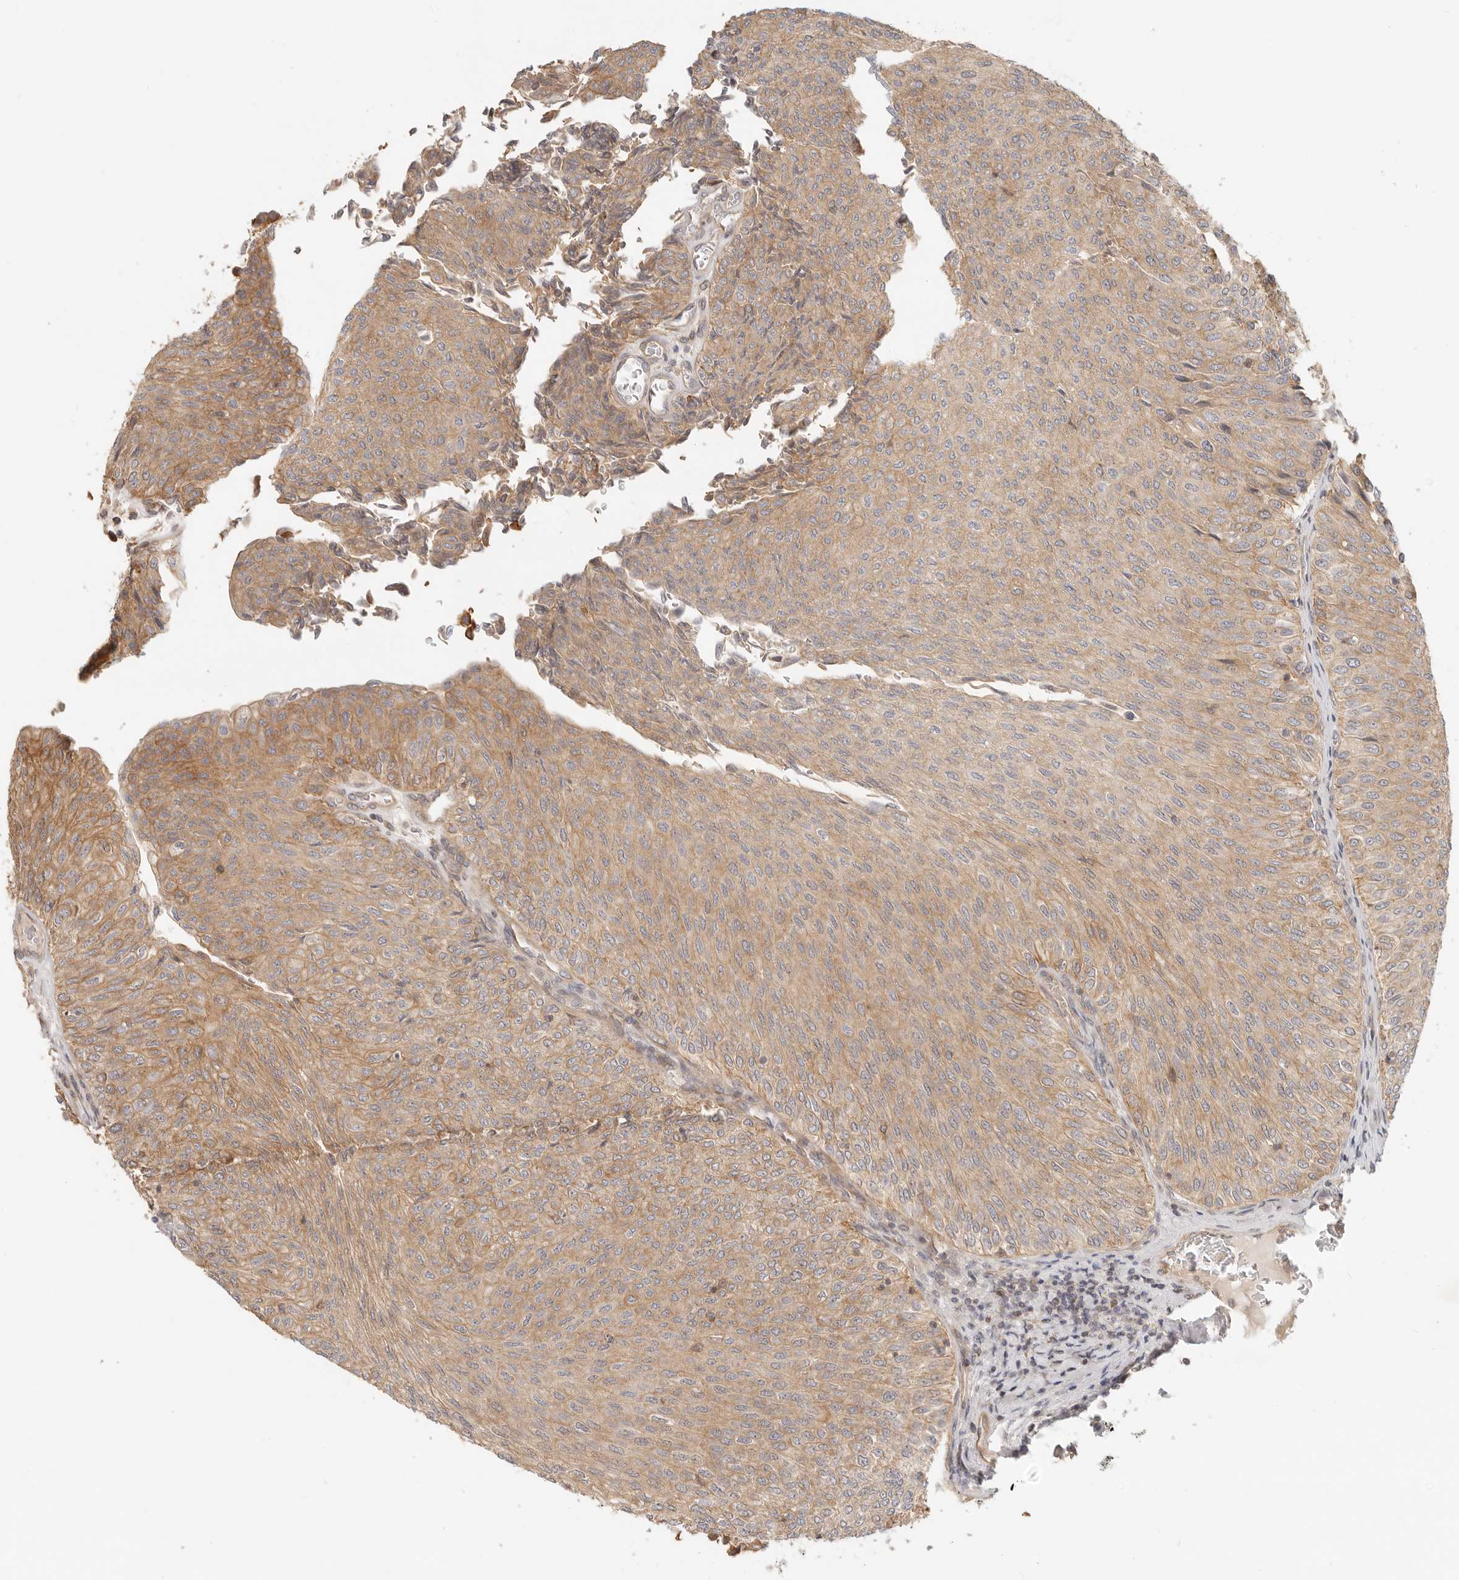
{"staining": {"intensity": "moderate", "quantity": ">75%", "location": "cytoplasmic/membranous"}, "tissue": "urothelial cancer", "cell_type": "Tumor cells", "image_type": "cancer", "snomed": [{"axis": "morphology", "description": "Urothelial carcinoma, Low grade"}, {"axis": "topography", "description": "Urinary bladder"}], "caption": "Urothelial cancer tissue displays moderate cytoplasmic/membranous positivity in approximately >75% of tumor cells", "gene": "UFSP1", "patient": {"sex": "male", "age": 78}}